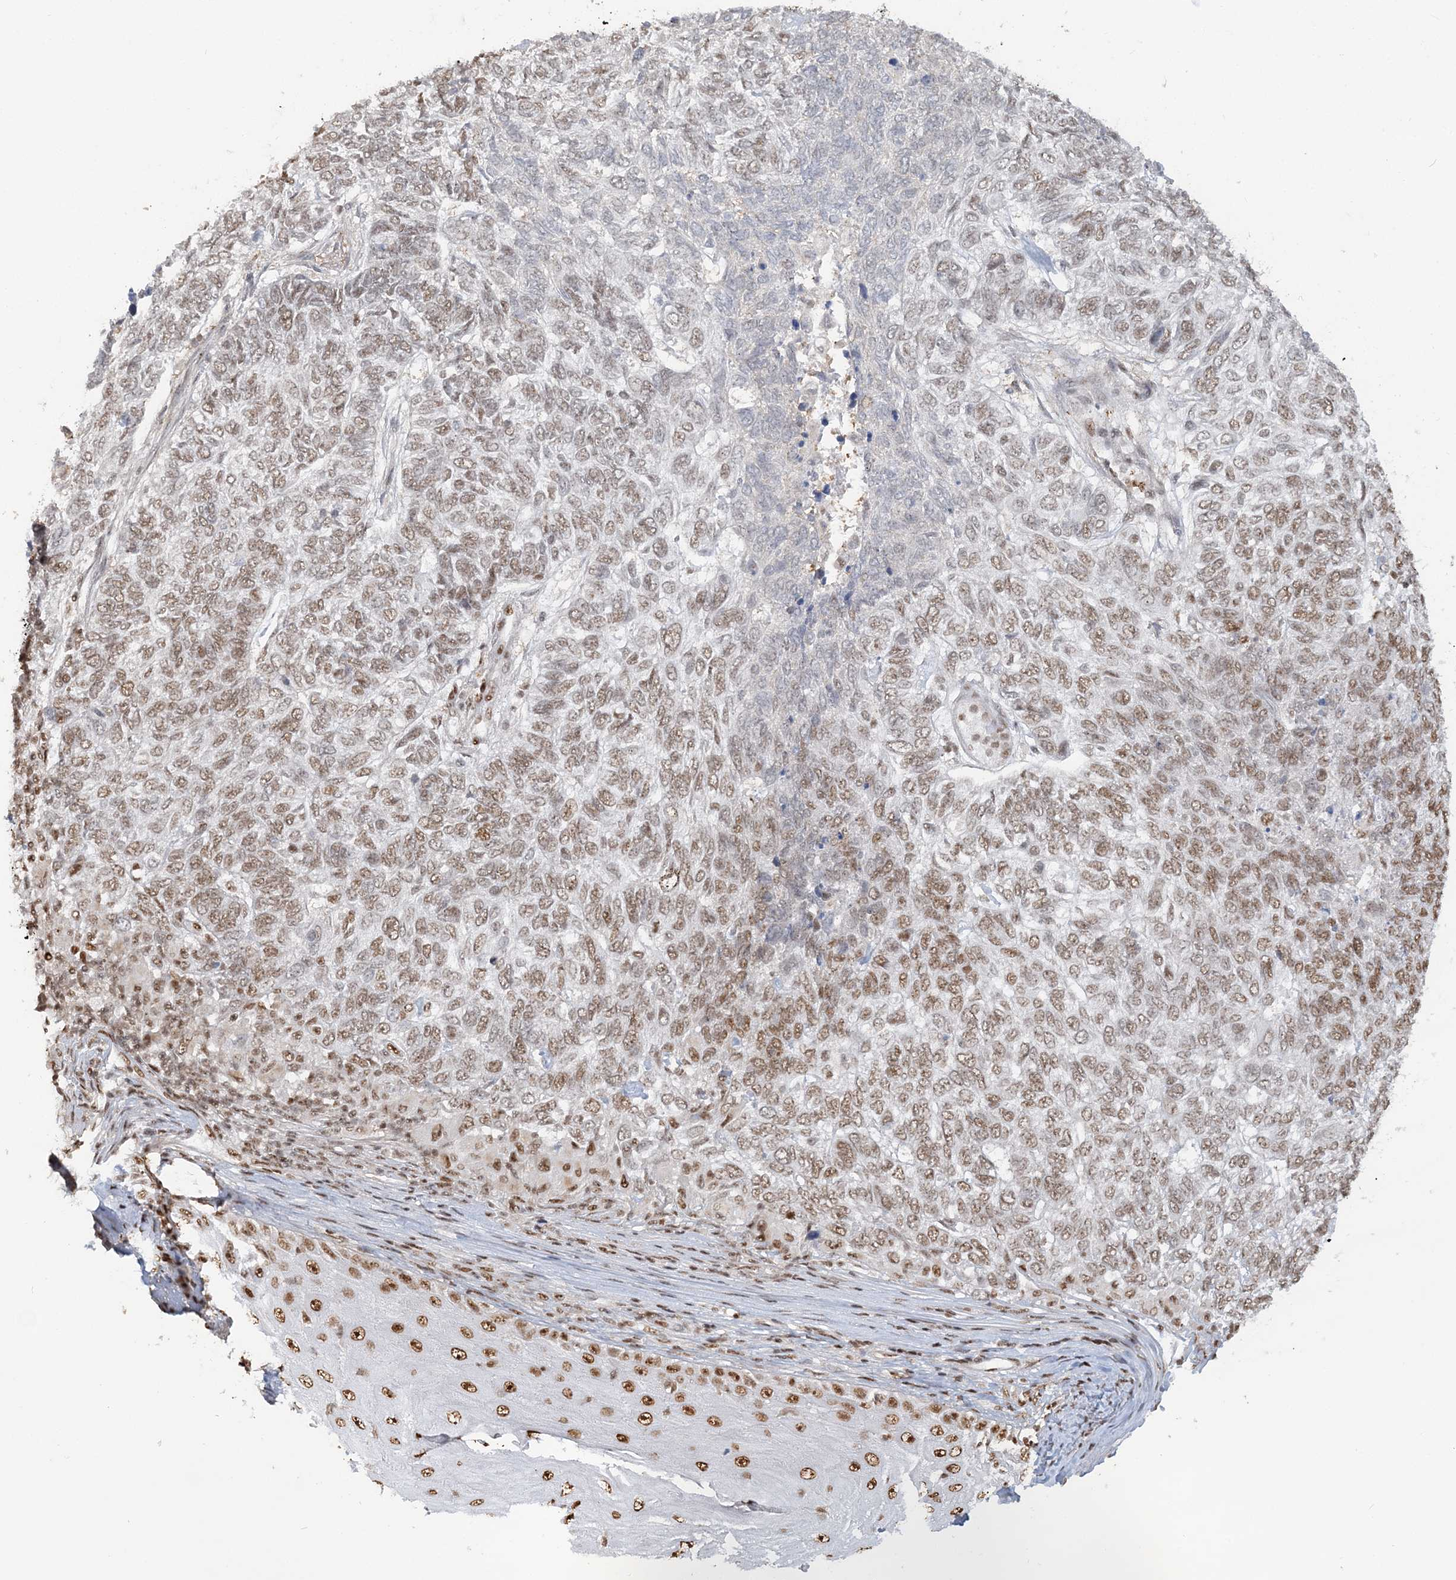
{"staining": {"intensity": "moderate", "quantity": ">75%", "location": "nuclear"}, "tissue": "skin cancer", "cell_type": "Tumor cells", "image_type": "cancer", "snomed": [{"axis": "morphology", "description": "Basal cell carcinoma"}, {"axis": "topography", "description": "Skin"}], "caption": "Immunohistochemical staining of basal cell carcinoma (skin) exhibits medium levels of moderate nuclear protein staining in approximately >75% of tumor cells. The protein of interest is shown in brown color, while the nuclei are stained blue.", "gene": "SUMO2", "patient": {"sex": "female", "age": 65}}